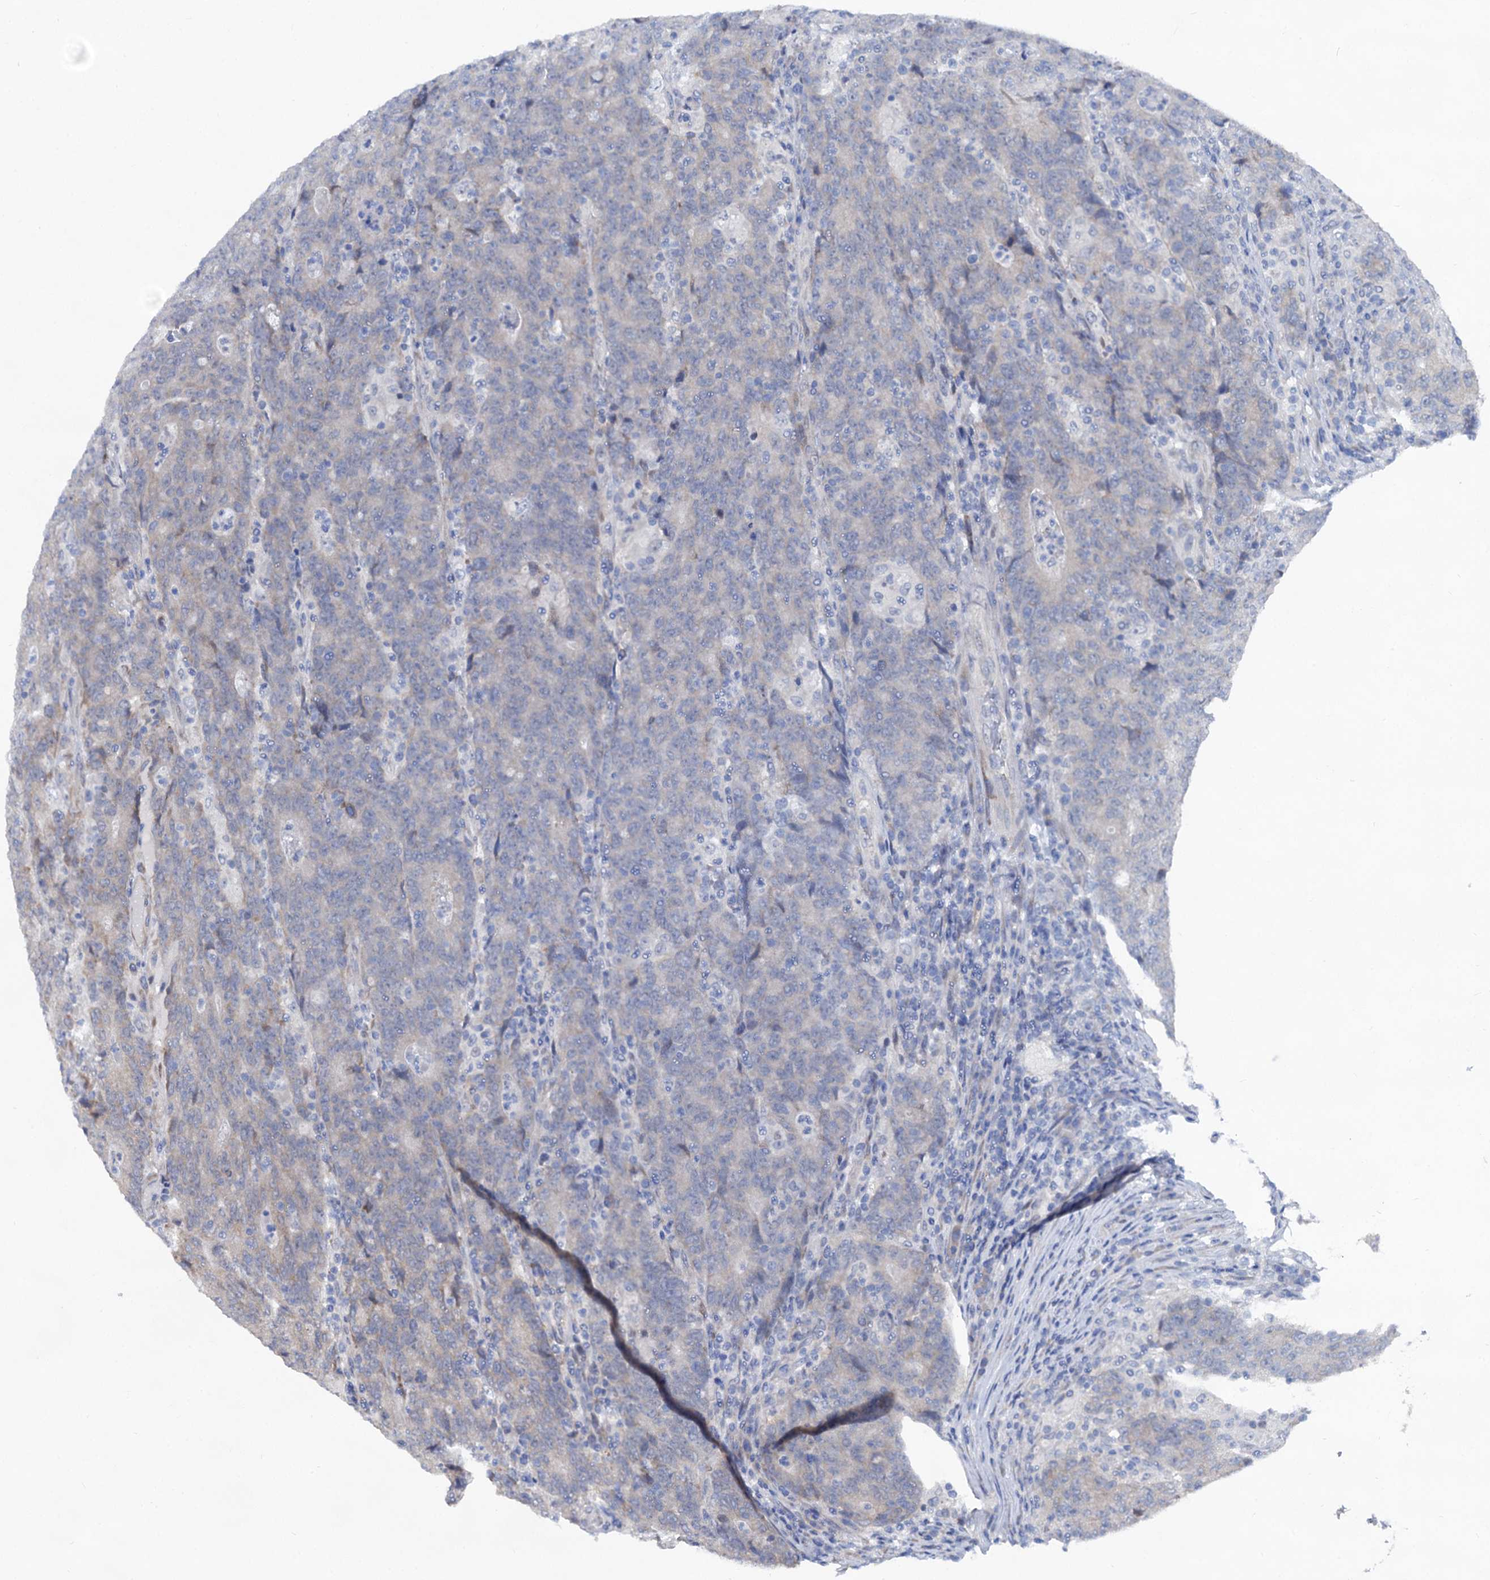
{"staining": {"intensity": "negative", "quantity": "none", "location": "none"}, "tissue": "colorectal cancer", "cell_type": "Tumor cells", "image_type": "cancer", "snomed": [{"axis": "morphology", "description": "Adenocarcinoma, NOS"}, {"axis": "topography", "description": "Colon"}], "caption": "Colorectal cancer was stained to show a protein in brown. There is no significant expression in tumor cells.", "gene": "CAPRIN2", "patient": {"sex": "female", "age": 75}}